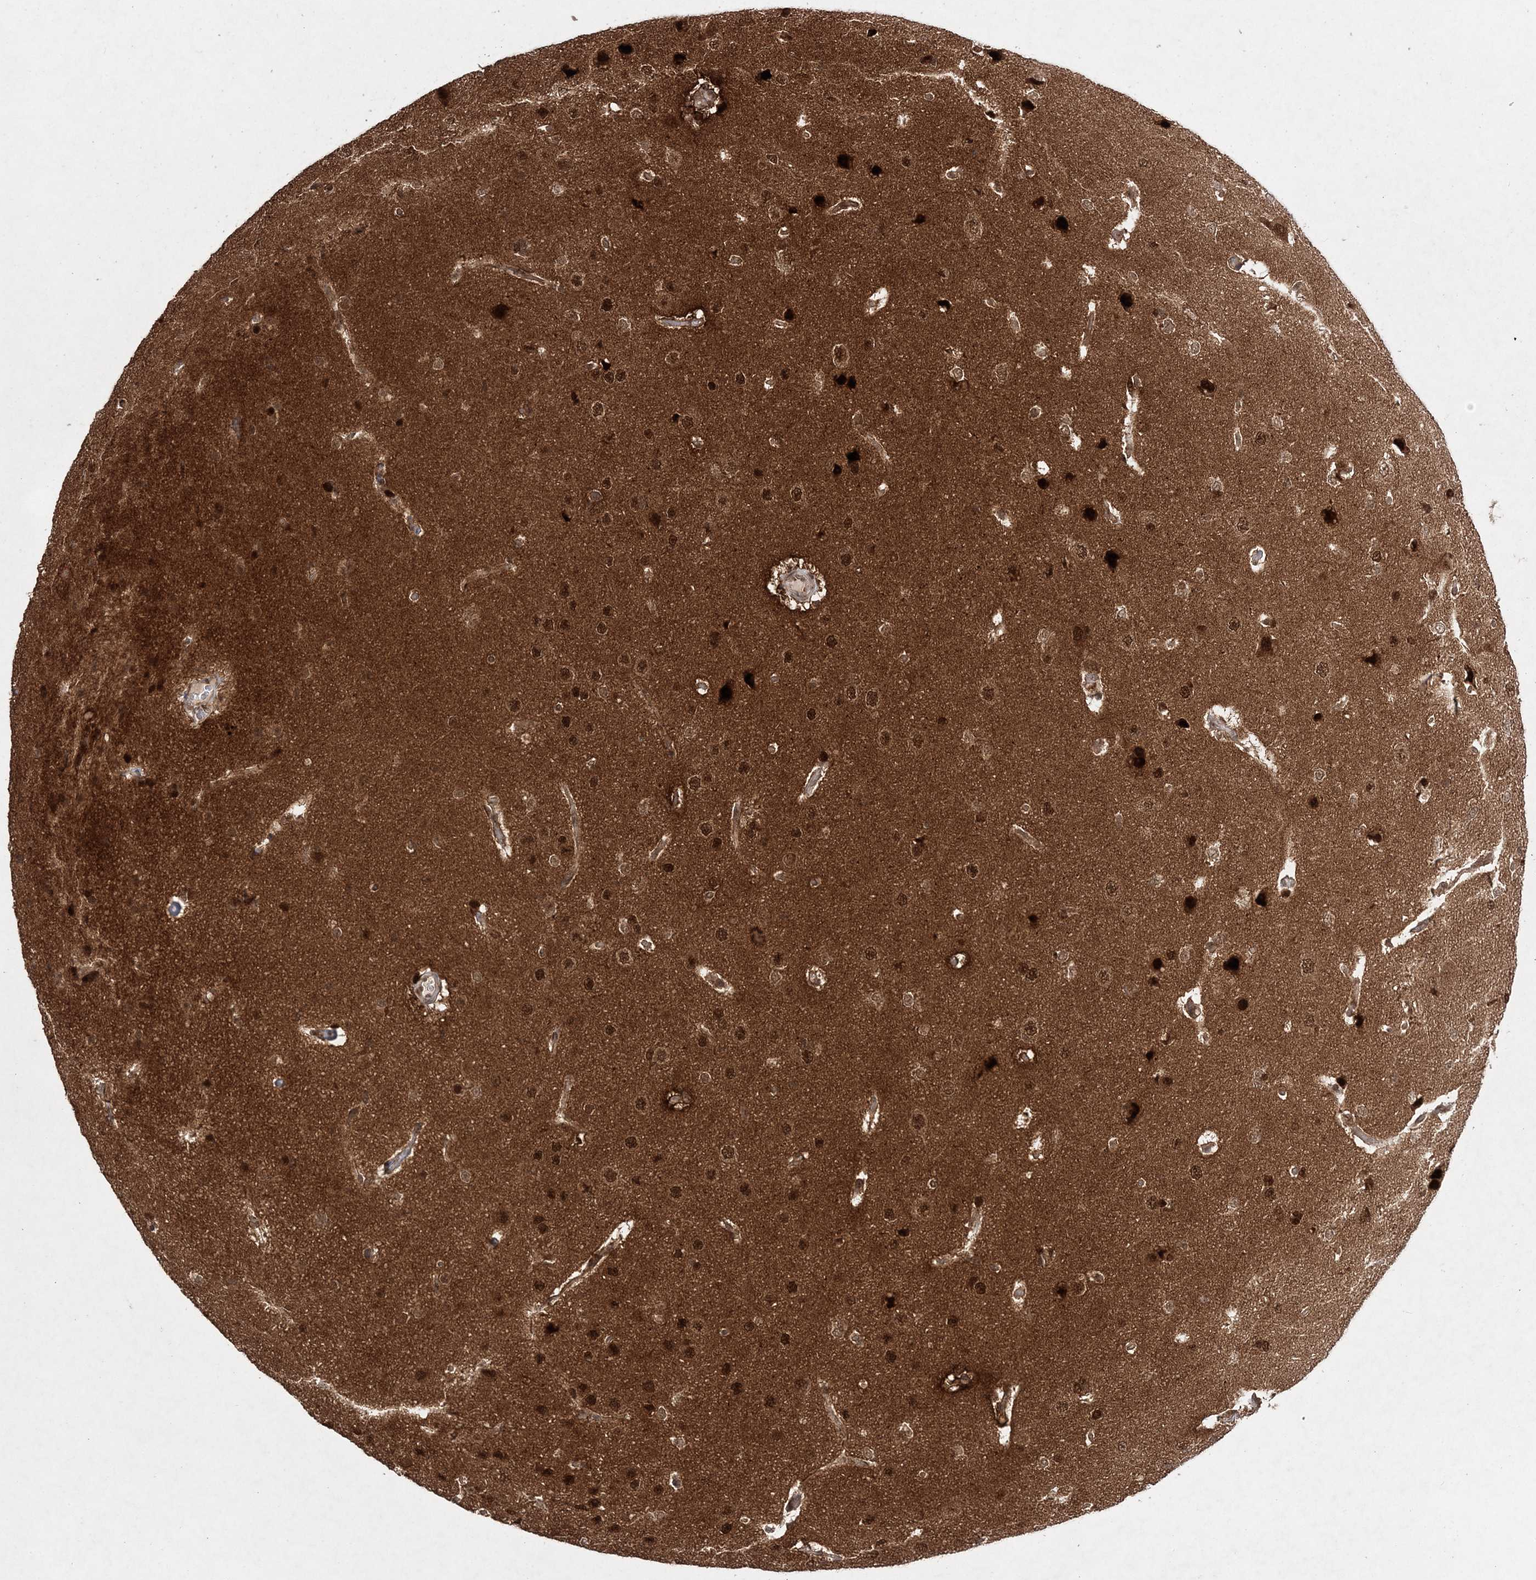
{"staining": {"intensity": "moderate", "quantity": ">75%", "location": "cytoplasmic/membranous"}, "tissue": "cerebral cortex", "cell_type": "Endothelial cells", "image_type": "normal", "snomed": [{"axis": "morphology", "description": "Normal tissue, NOS"}, {"axis": "topography", "description": "Cerebral cortex"}], "caption": "Immunohistochemistry (IHC) photomicrograph of benign cerebral cortex: cerebral cortex stained using IHC reveals medium levels of moderate protein expression localized specifically in the cytoplasmic/membranous of endothelial cells, appearing as a cytoplasmic/membranous brown color.", "gene": "NIF3L1", "patient": {"sex": "male", "age": 62}}